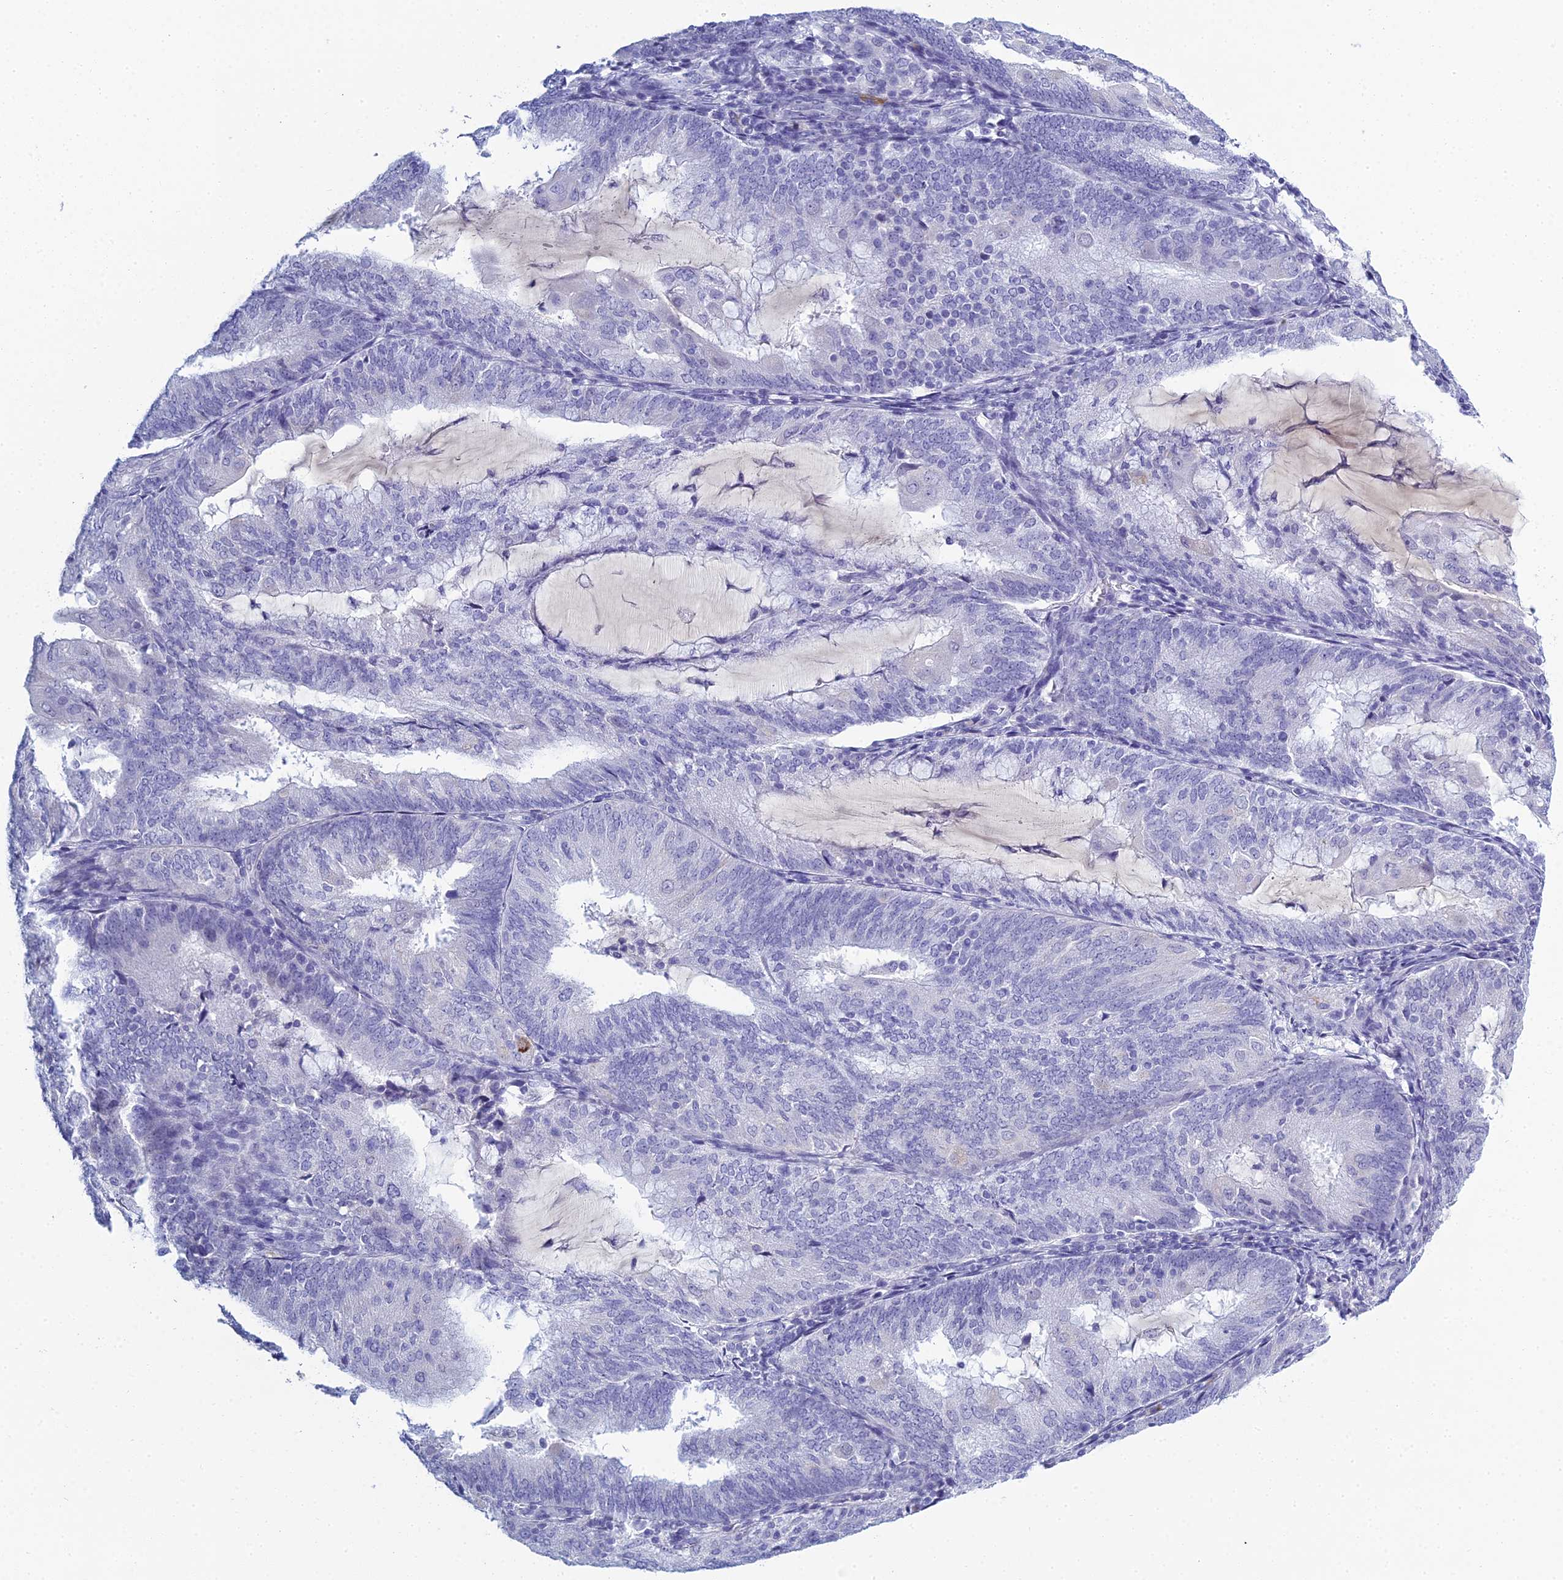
{"staining": {"intensity": "negative", "quantity": "none", "location": "none"}, "tissue": "endometrial cancer", "cell_type": "Tumor cells", "image_type": "cancer", "snomed": [{"axis": "morphology", "description": "Adenocarcinoma, NOS"}, {"axis": "topography", "description": "Endometrium"}], "caption": "Immunohistochemistry histopathology image of neoplastic tissue: endometrial adenocarcinoma stained with DAB (3,3'-diaminobenzidine) displays no significant protein expression in tumor cells. (Immunohistochemistry, brightfield microscopy, high magnification).", "gene": "MUC13", "patient": {"sex": "female", "age": 81}}